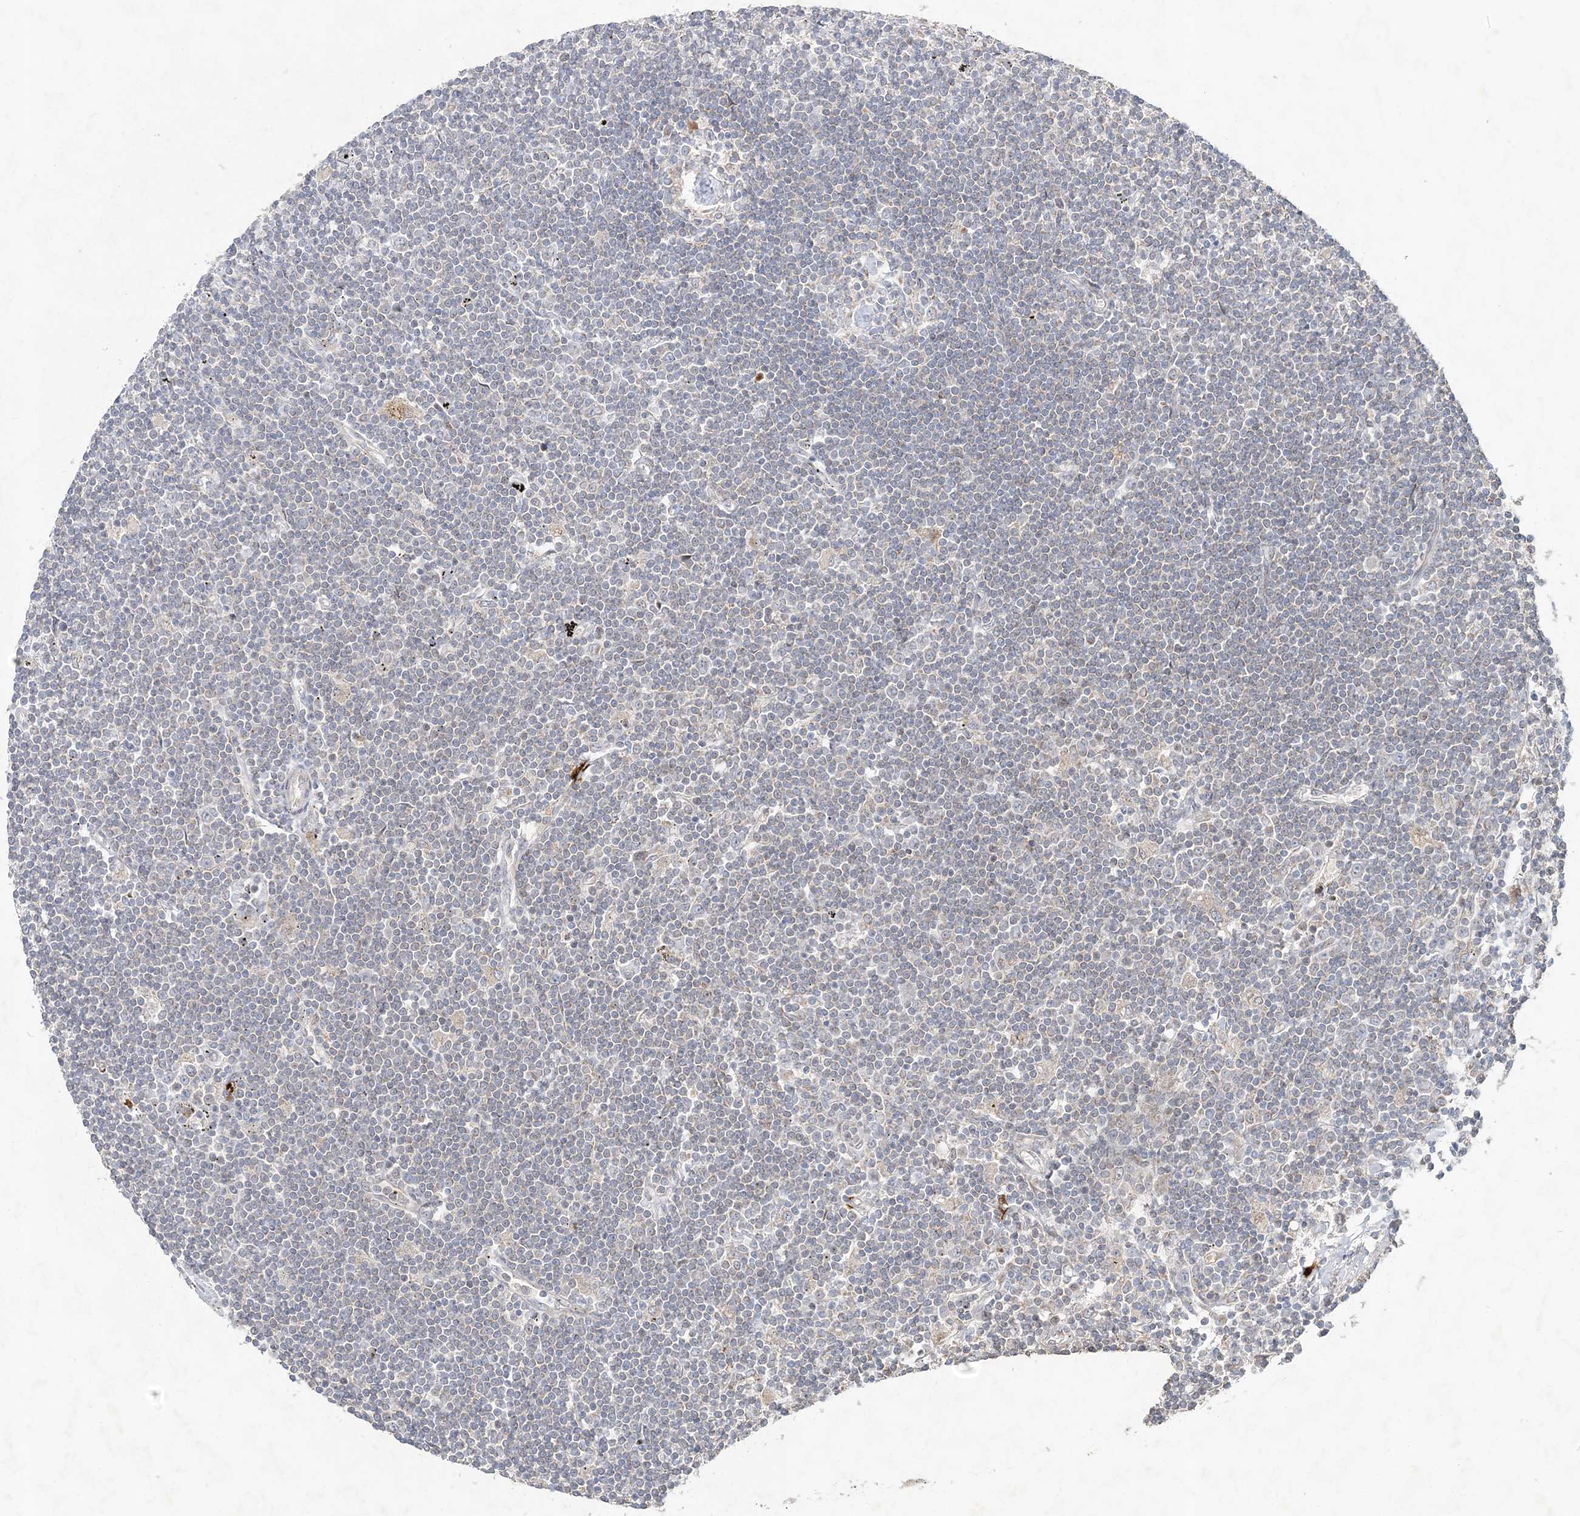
{"staining": {"intensity": "negative", "quantity": "none", "location": "none"}, "tissue": "lymphoma", "cell_type": "Tumor cells", "image_type": "cancer", "snomed": [{"axis": "morphology", "description": "Malignant lymphoma, non-Hodgkin's type, Low grade"}, {"axis": "topography", "description": "Spleen"}], "caption": "The photomicrograph reveals no significant staining in tumor cells of malignant lymphoma, non-Hodgkin's type (low-grade).", "gene": "RAB14", "patient": {"sex": "male", "age": 76}}